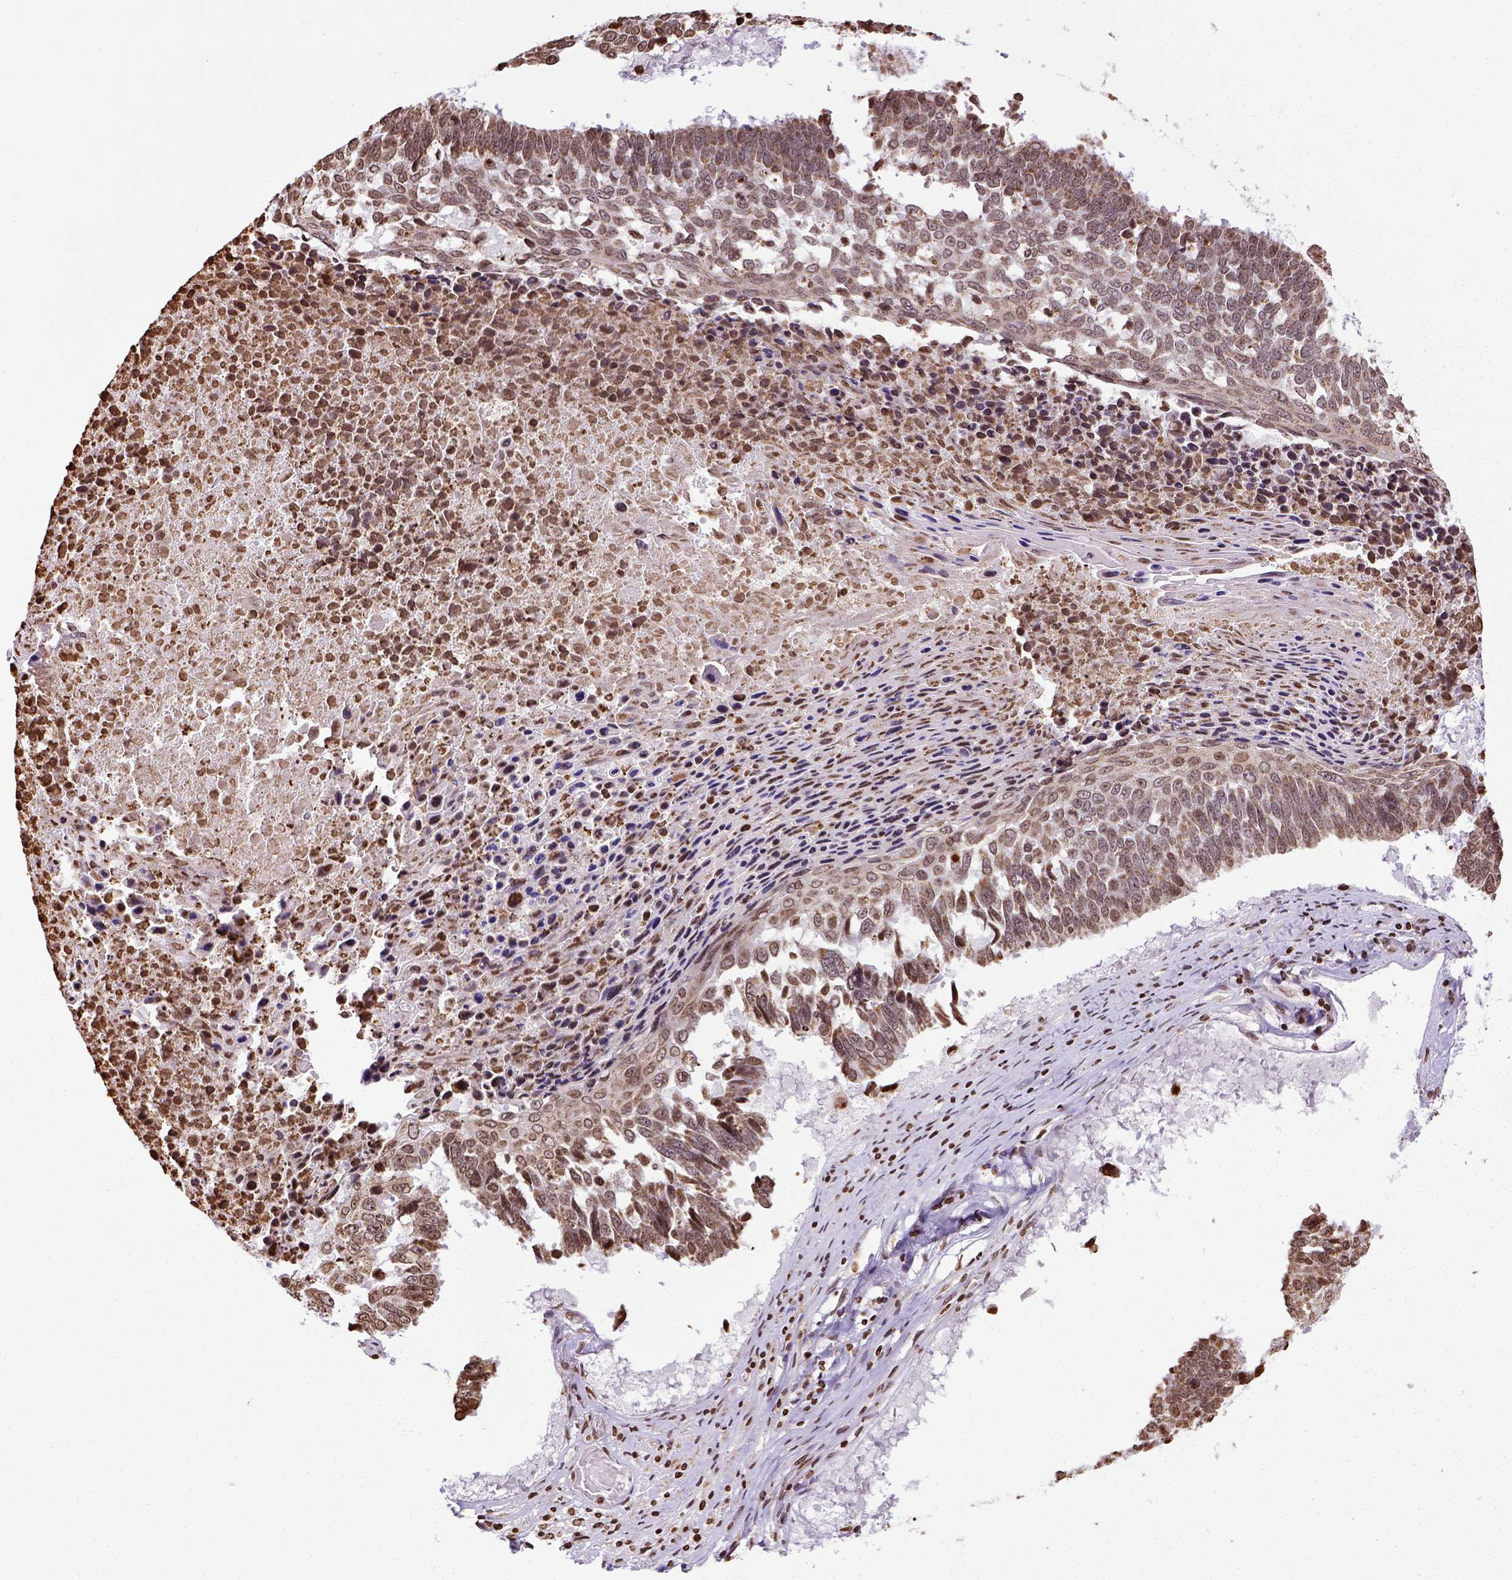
{"staining": {"intensity": "moderate", "quantity": ">75%", "location": "nuclear"}, "tissue": "lung cancer", "cell_type": "Tumor cells", "image_type": "cancer", "snomed": [{"axis": "morphology", "description": "Squamous cell carcinoma, NOS"}, {"axis": "topography", "description": "Lung"}], "caption": "DAB immunohistochemical staining of human lung squamous cell carcinoma displays moderate nuclear protein positivity in about >75% of tumor cells.", "gene": "ZNF75D", "patient": {"sex": "male", "age": 73}}